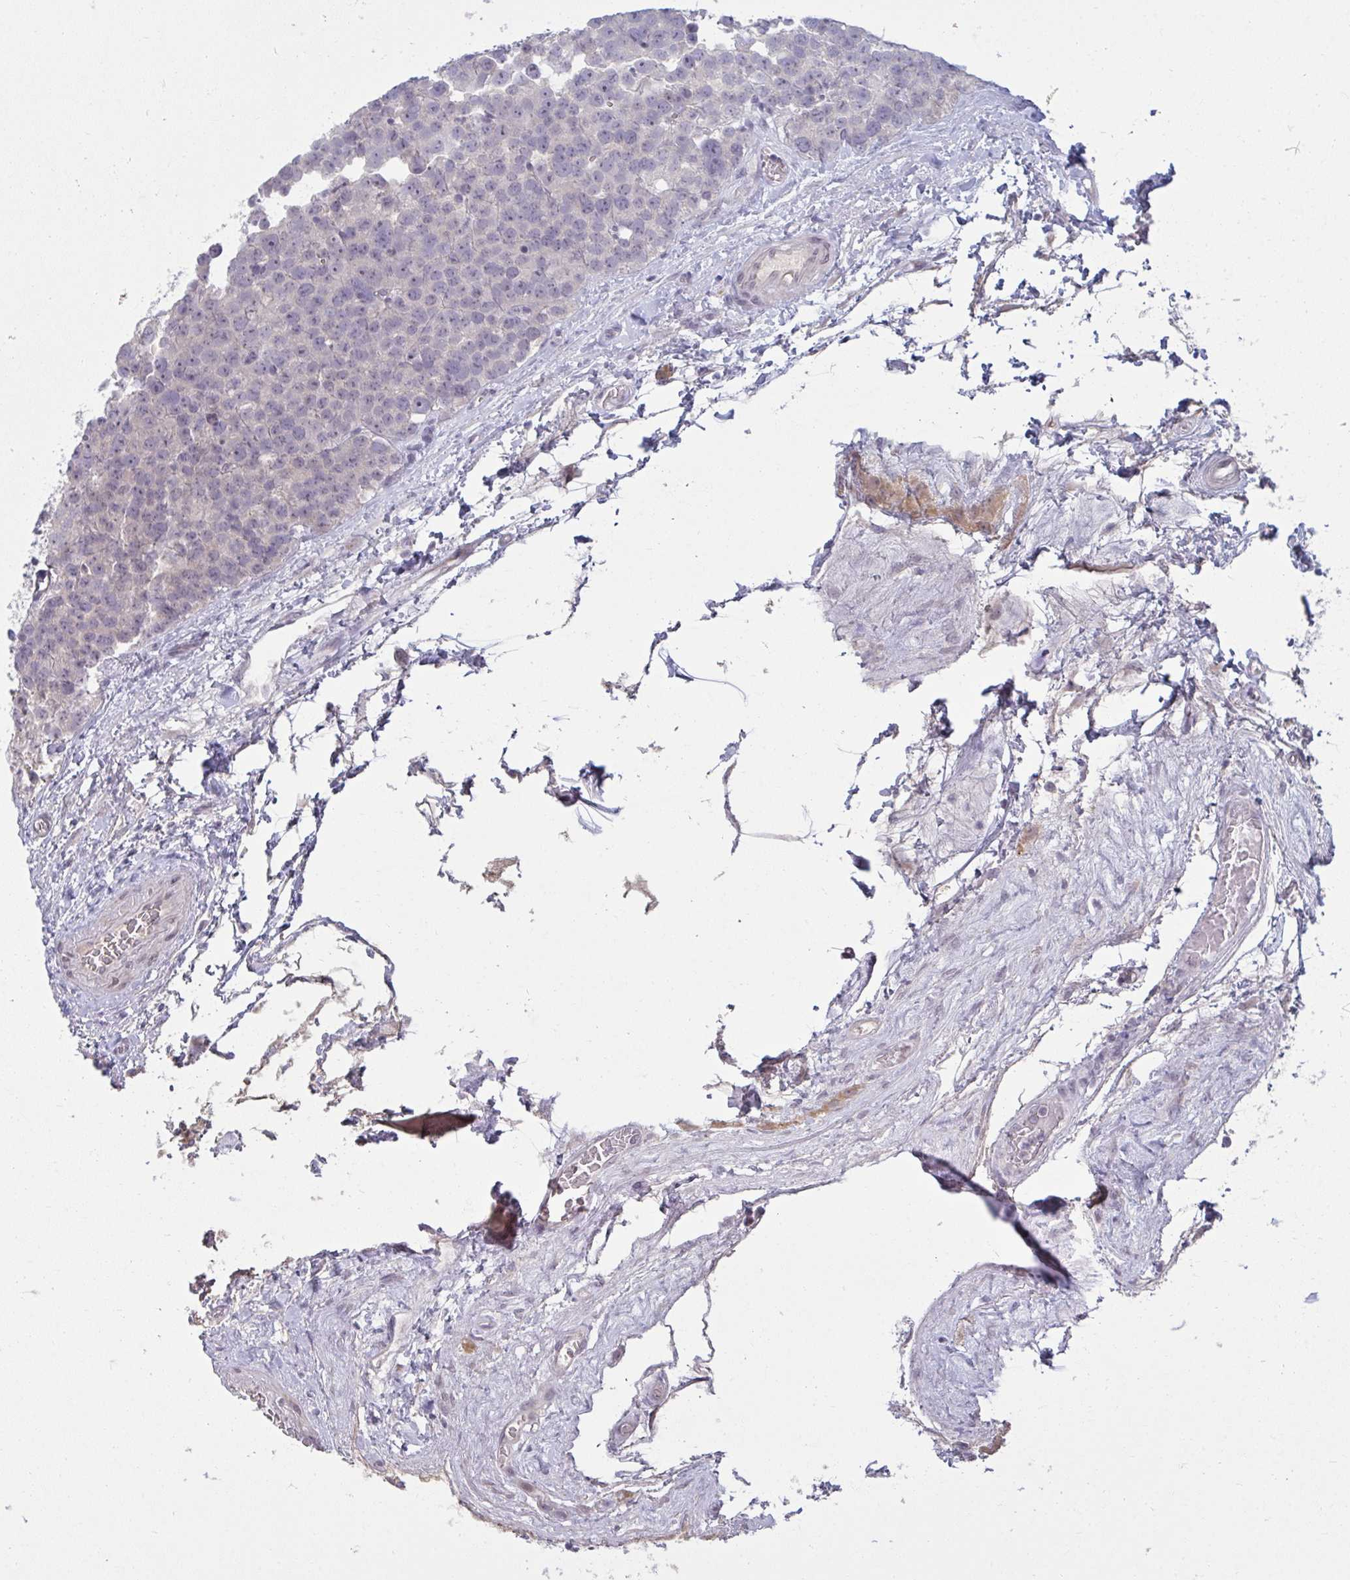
{"staining": {"intensity": "negative", "quantity": "none", "location": "none"}, "tissue": "testis cancer", "cell_type": "Tumor cells", "image_type": "cancer", "snomed": [{"axis": "morphology", "description": "Seminoma, NOS"}, {"axis": "topography", "description": "Testis"}], "caption": "A histopathology image of human testis cancer (seminoma) is negative for staining in tumor cells.", "gene": "RNASEH1", "patient": {"sex": "male", "age": 71}}